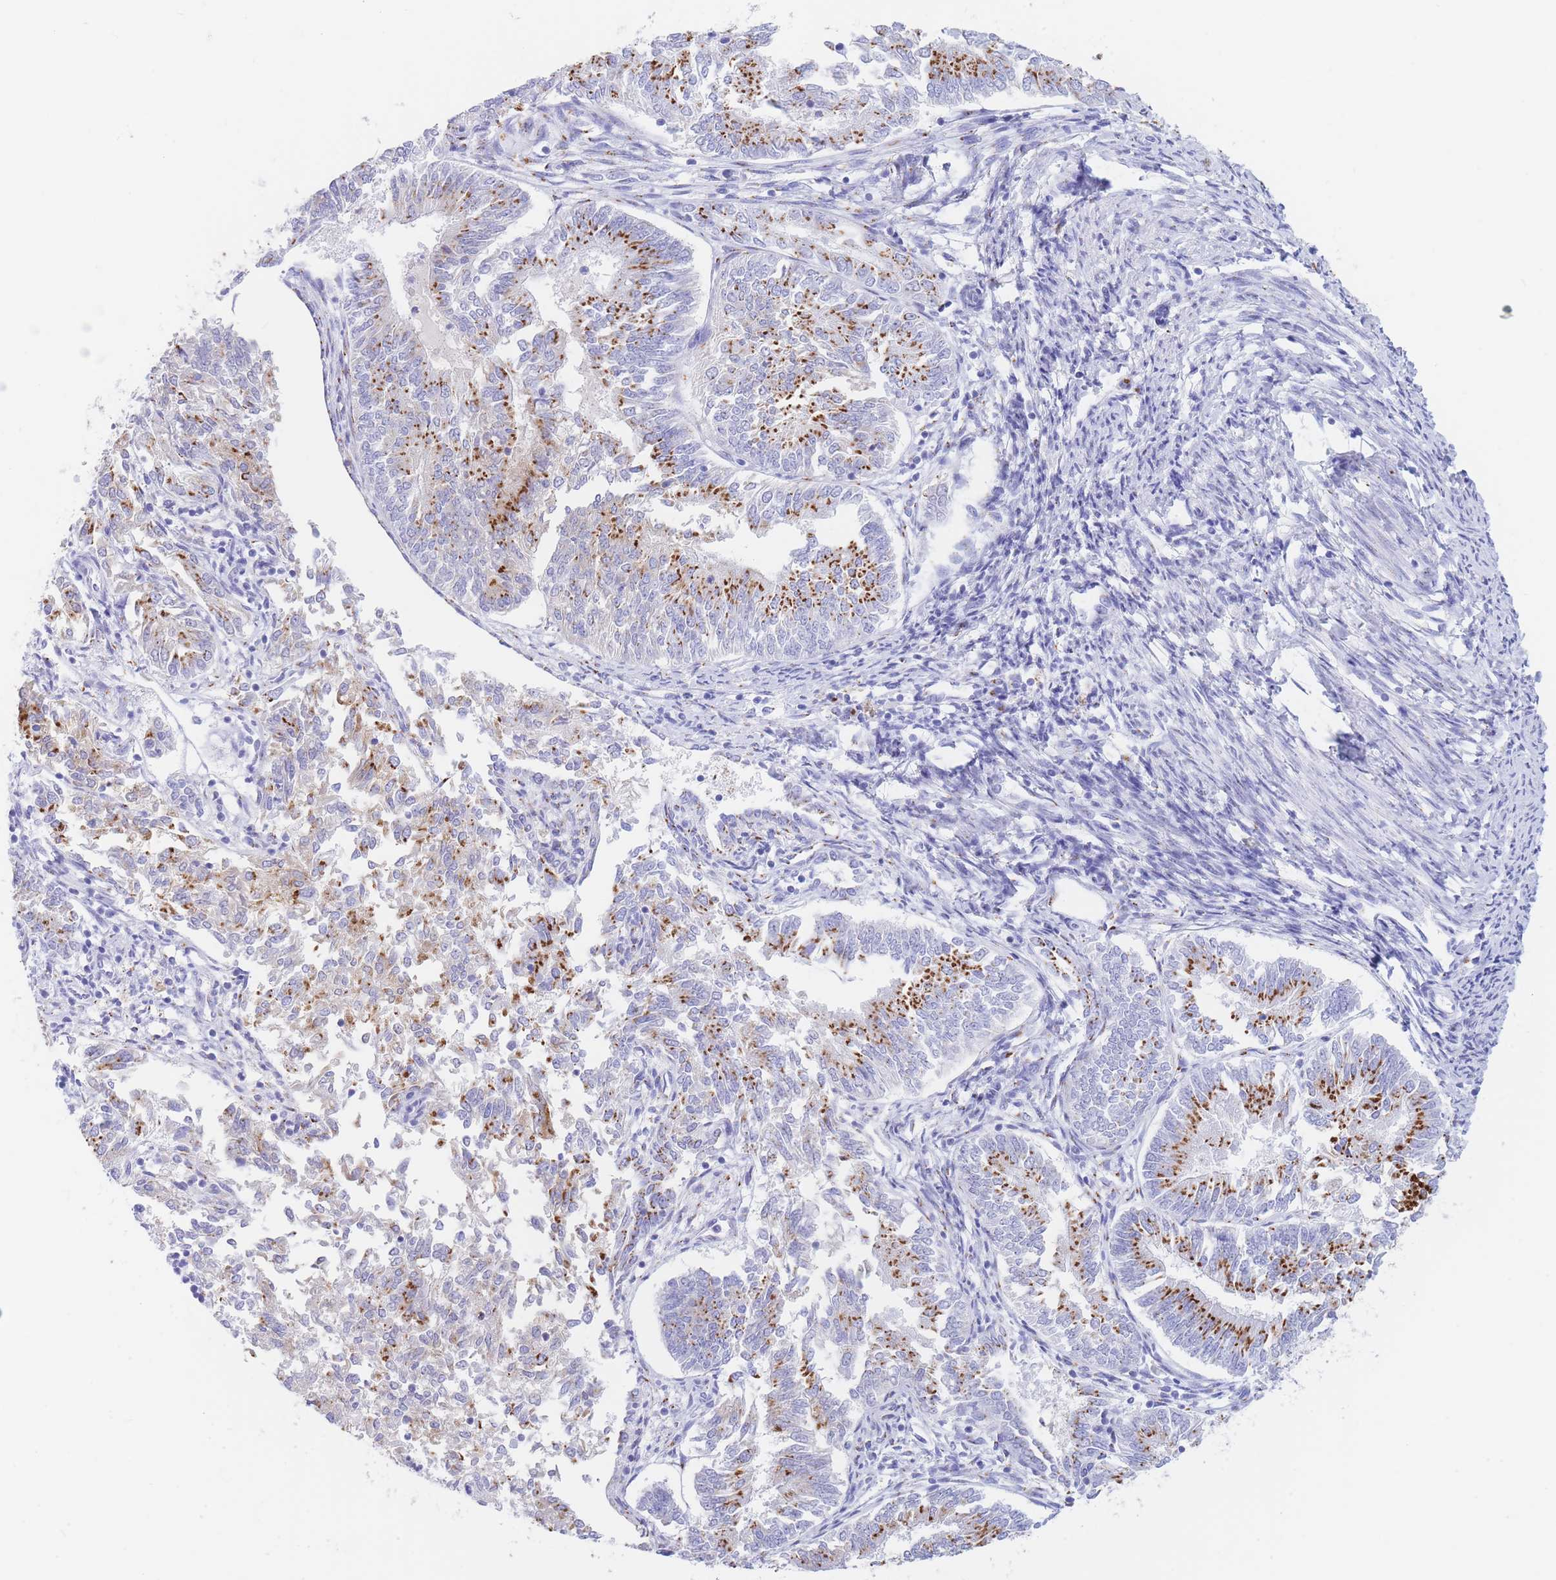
{"staining": {"intensity": "strong", "quantity": ">75%", "location": "cytoplasmic/membranous"}, "tissue": "endometrial cancer", "cell_type": "Tumor cells", "image_type": "cancer", "snomed": [{"axis": "morphology", "description": "Adenocarcinoma, NOS"}, {"axis": "topography", "description": "Endometrium"}], "caption": "Strong cytoplasmic/membranous expression for a protein is present in approximately >75% of tumor cells of endometrial adenocarcinoma using immunohistochemistry (IHC).", "gene": "FAM3C", "patient": {"sex": "female", "age": 58}}